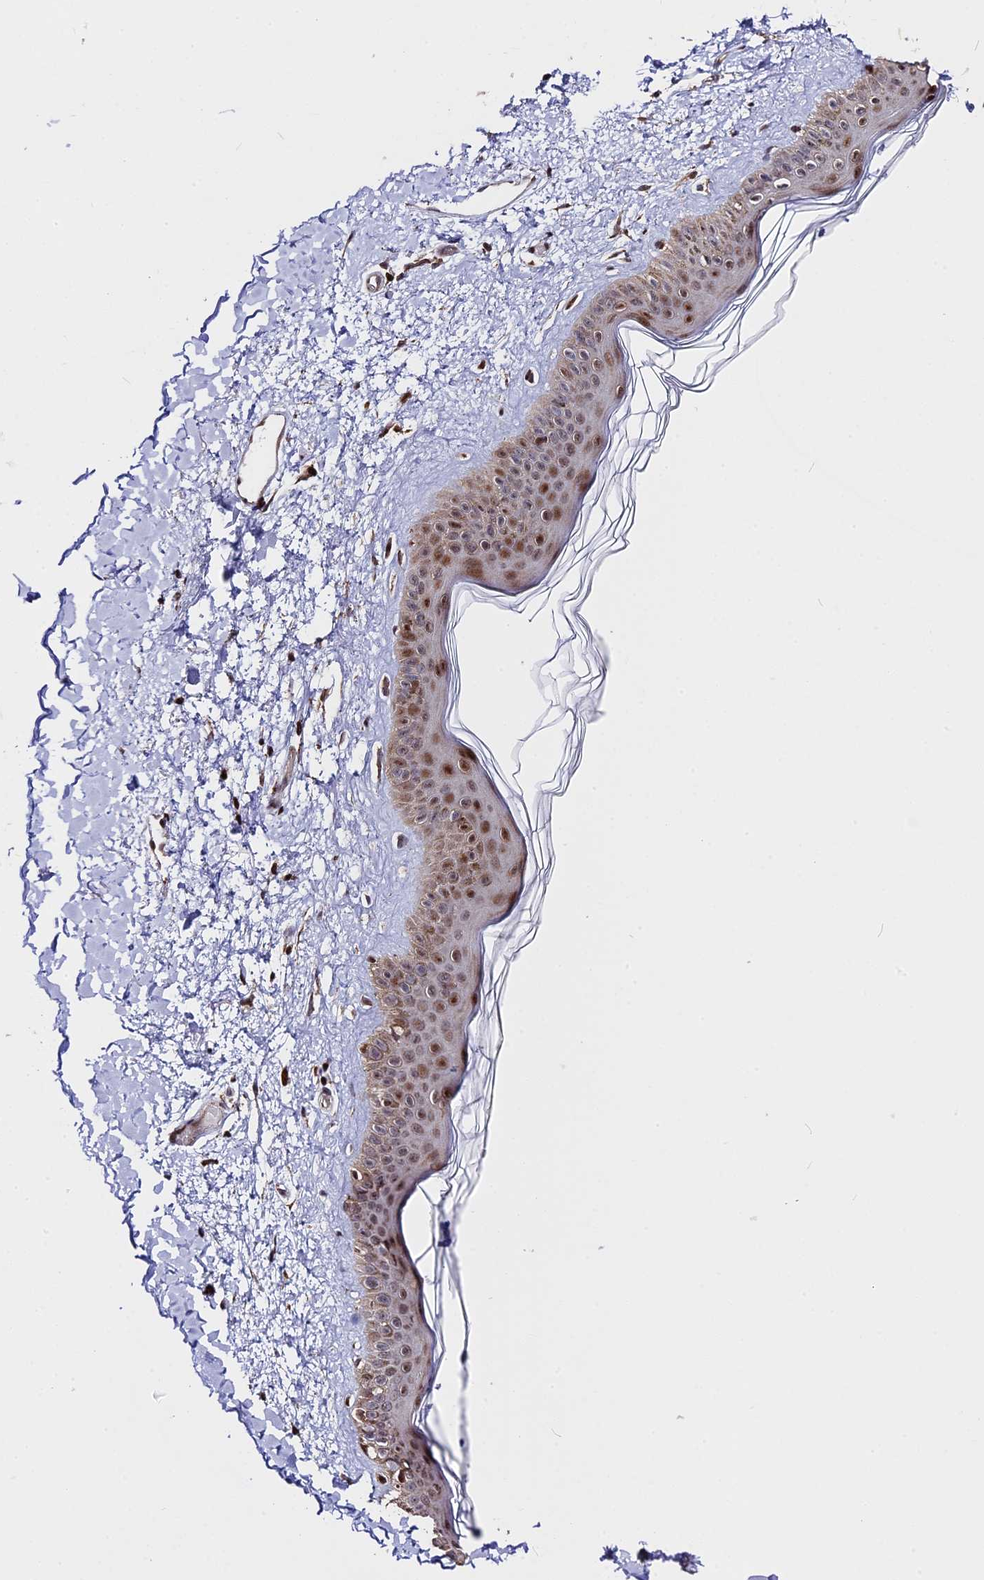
{"staining": {"intensity": "moderate", "quantity": "<25%", "location": "cytoplasmic/membranous"}, "tissue": "skin", "cell_type": "Fibroblasts", "image_type": "normal", "snomed": [{"axis": "morphology", "description": "Normal tissue, NOS"}, {"axis": "topography", "description": "Skin"}], "caption": "Skin stained for a protein displays moderate cytoplasmic/membranous positivity in fibroblasts.", "gene": "FAM174C", "patient": {"sex": "female", "age": 58}}